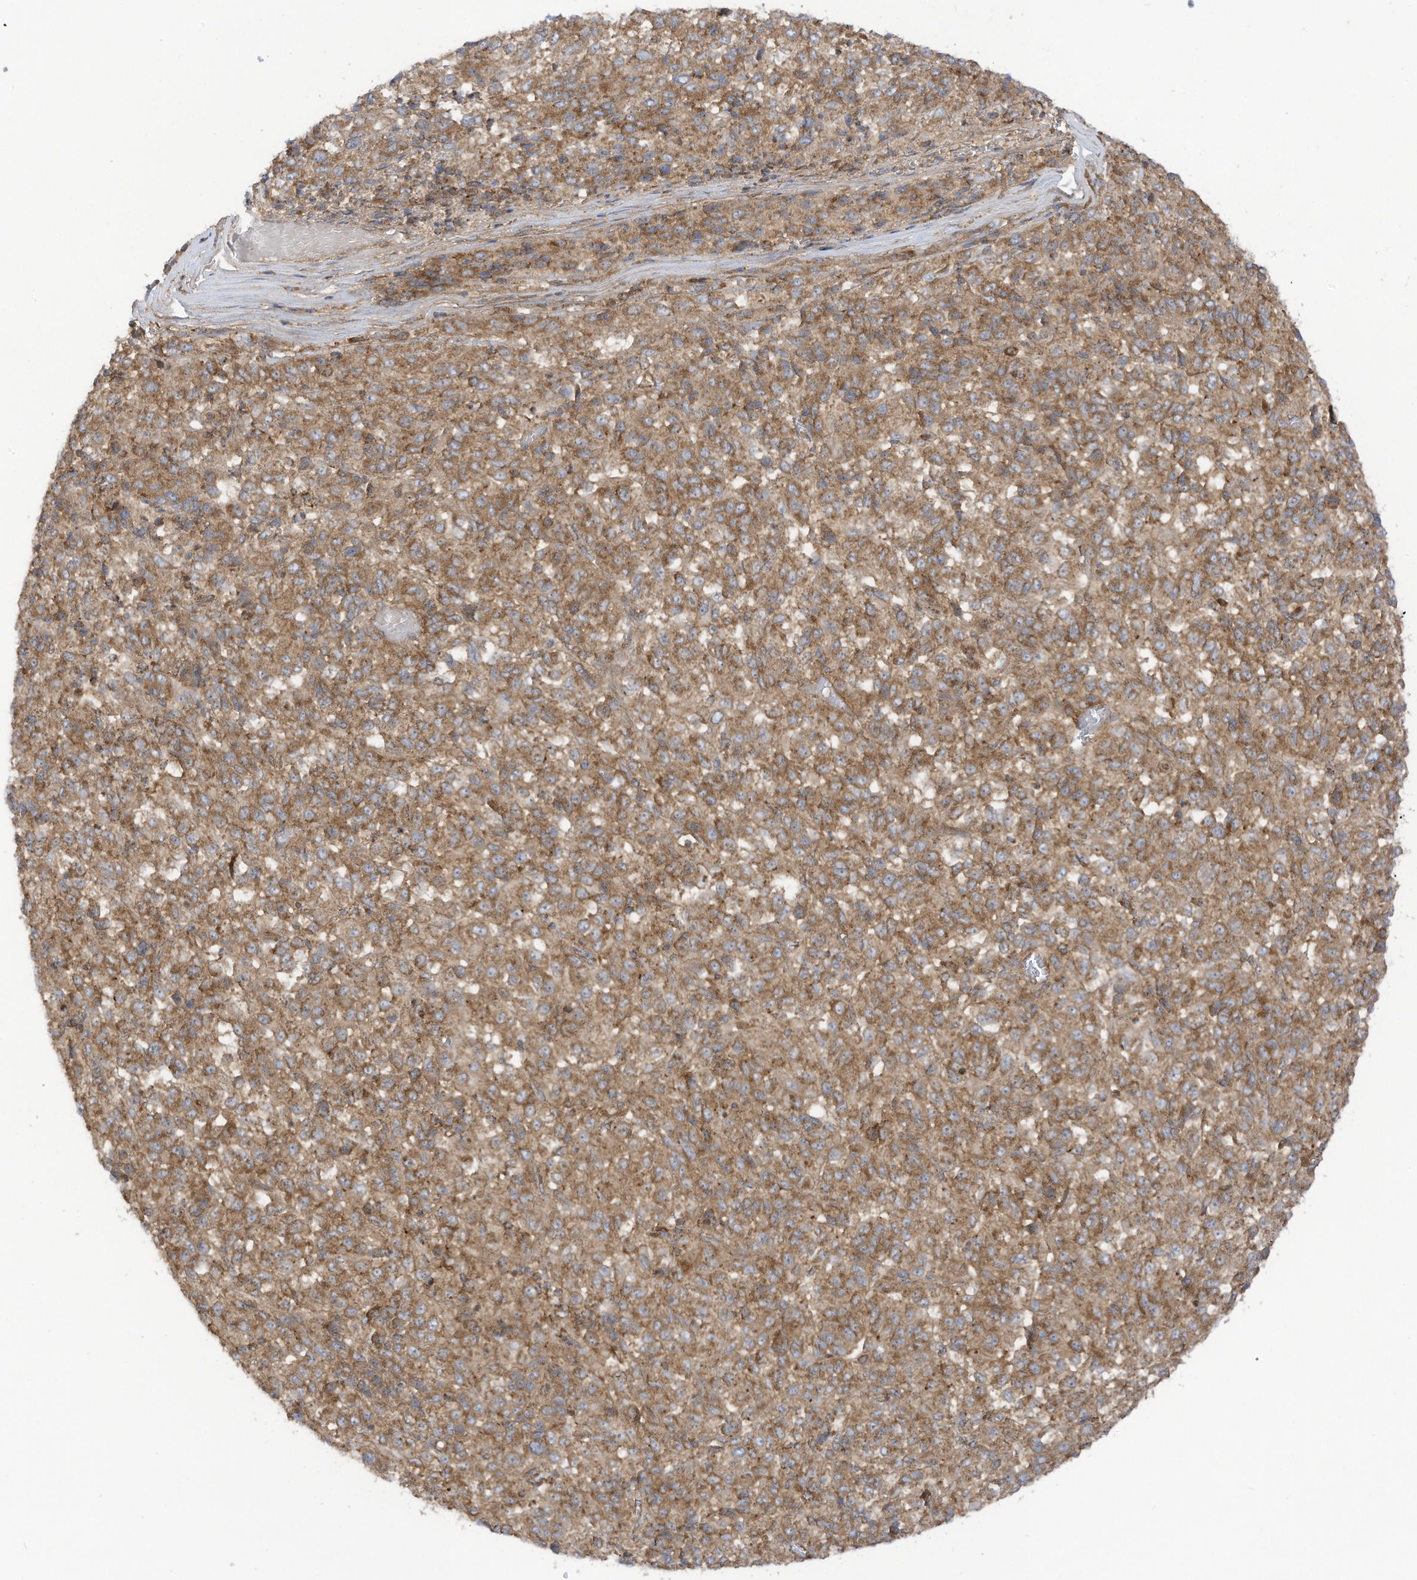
{"staining": {"intensity": "moderate", "quantity": ">75%", "location": "cytoplasmic/membranous"}, "tissue": "melanoma", "cell_type": "Tumor cells", "image_type": "cancer", "snomed": [{"axis": "morphology", "description": "Malignant melanoma, Metastatic site"}, {"axis": "topography", "description": "Lung"}], "caption": "Immunohistochemistry (IHC) image of neoplastic tissue: malignant melanoma (metastatic site) stained using IHC shows medium levels of moderate protein expression localized specifically in the cytoplasmic/membranous of tumor cells, appearing as a cytoplasmic/membranous brown color.", "gene": "REPS1", "patient": {"sex": "male", "age": 64}}